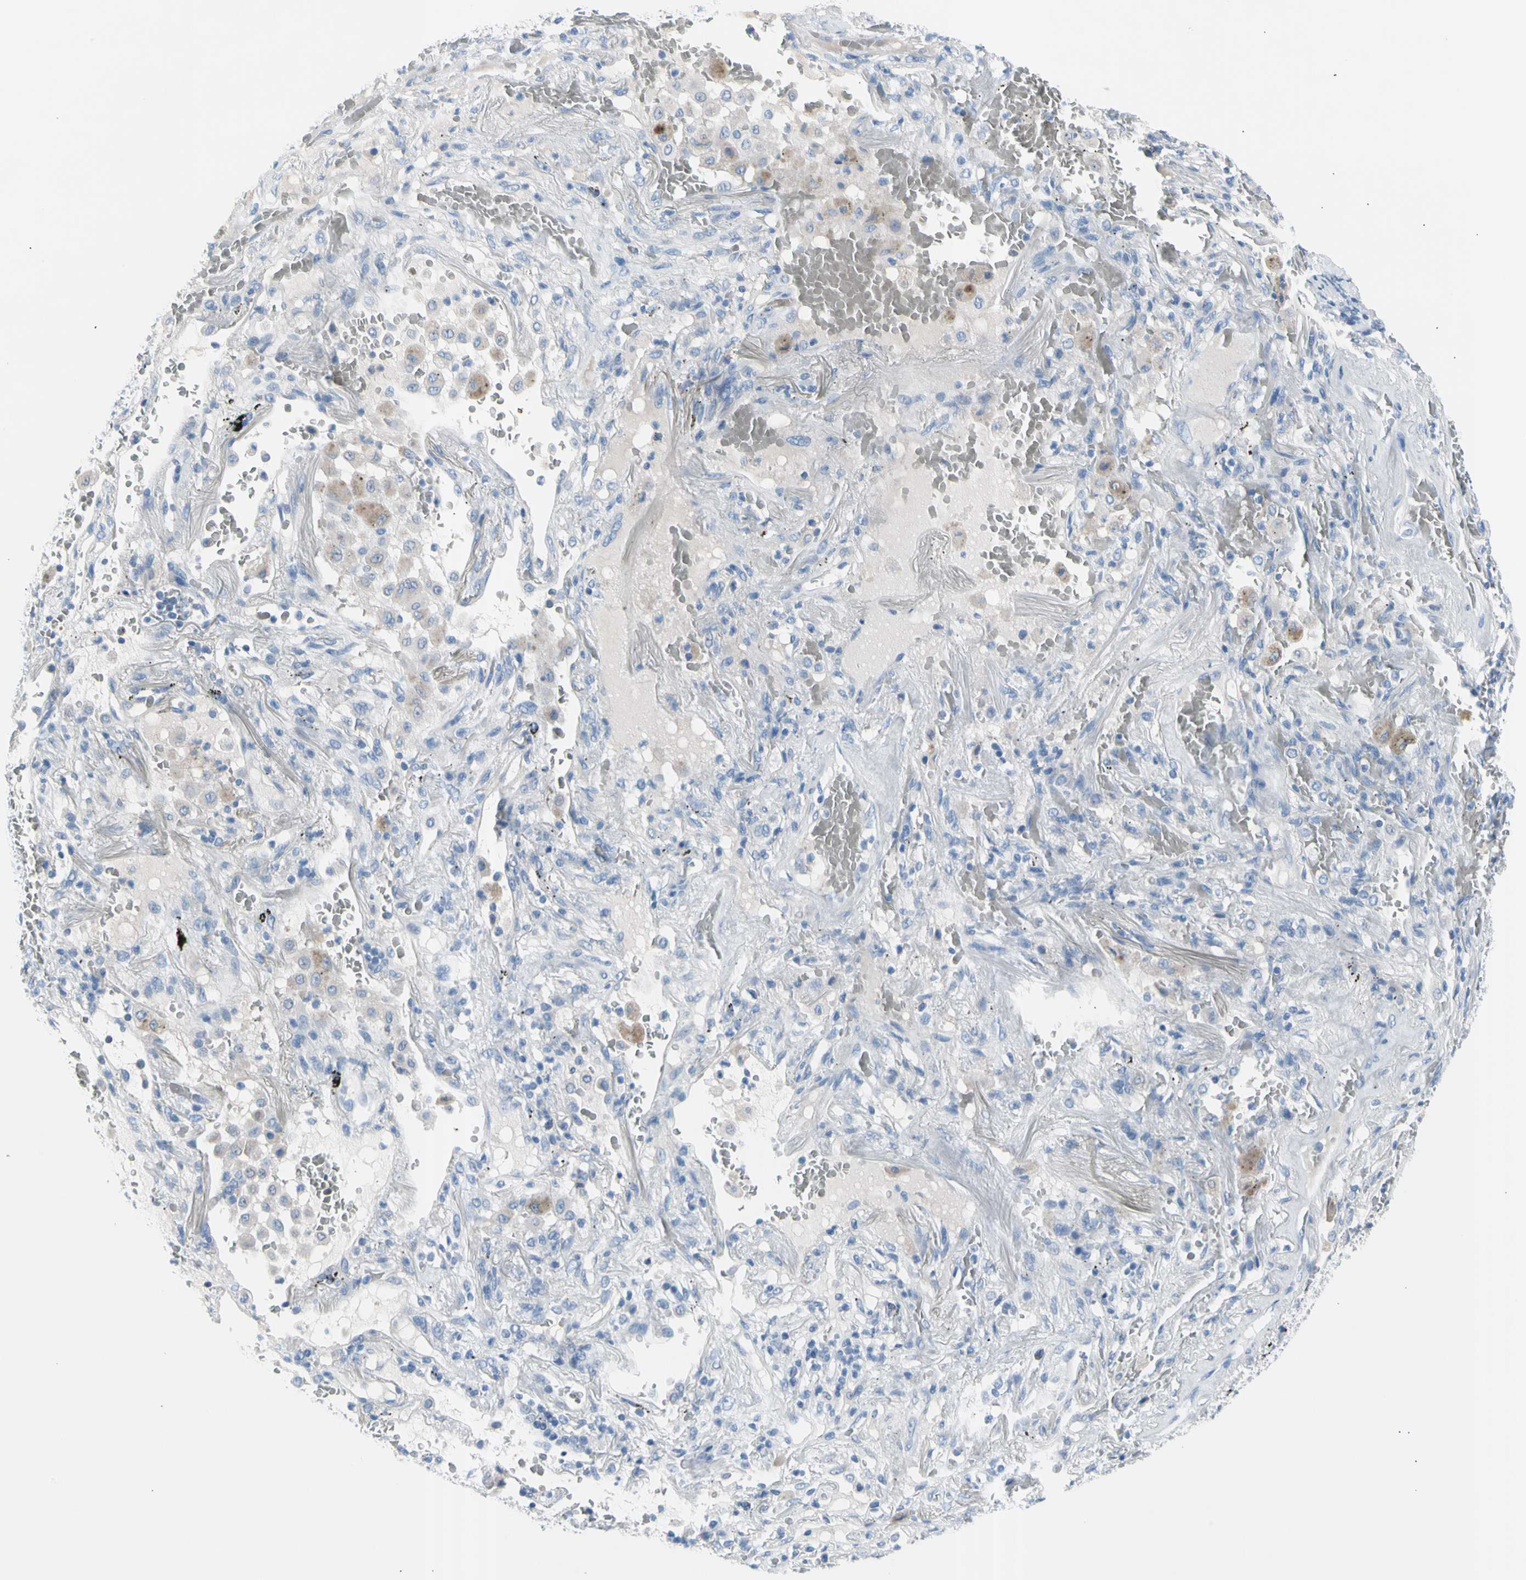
{"staining": {"intensity": "negative", "quantity": "none", "location": "none"}, "tissue": "lung cancer", "cell_type": "Tumor cells", "image_type": "cancer", "snomed": [{"axis": "morphology", "description": "Squamous cell carcinoma, NOS"}, {"axis": "topography", "description": "Lung"}], "caption": "IHC of lung cancer displays no expression in tumor cells.", "gene": "TPO", "patient": {"sex": "male", "age": 57}}